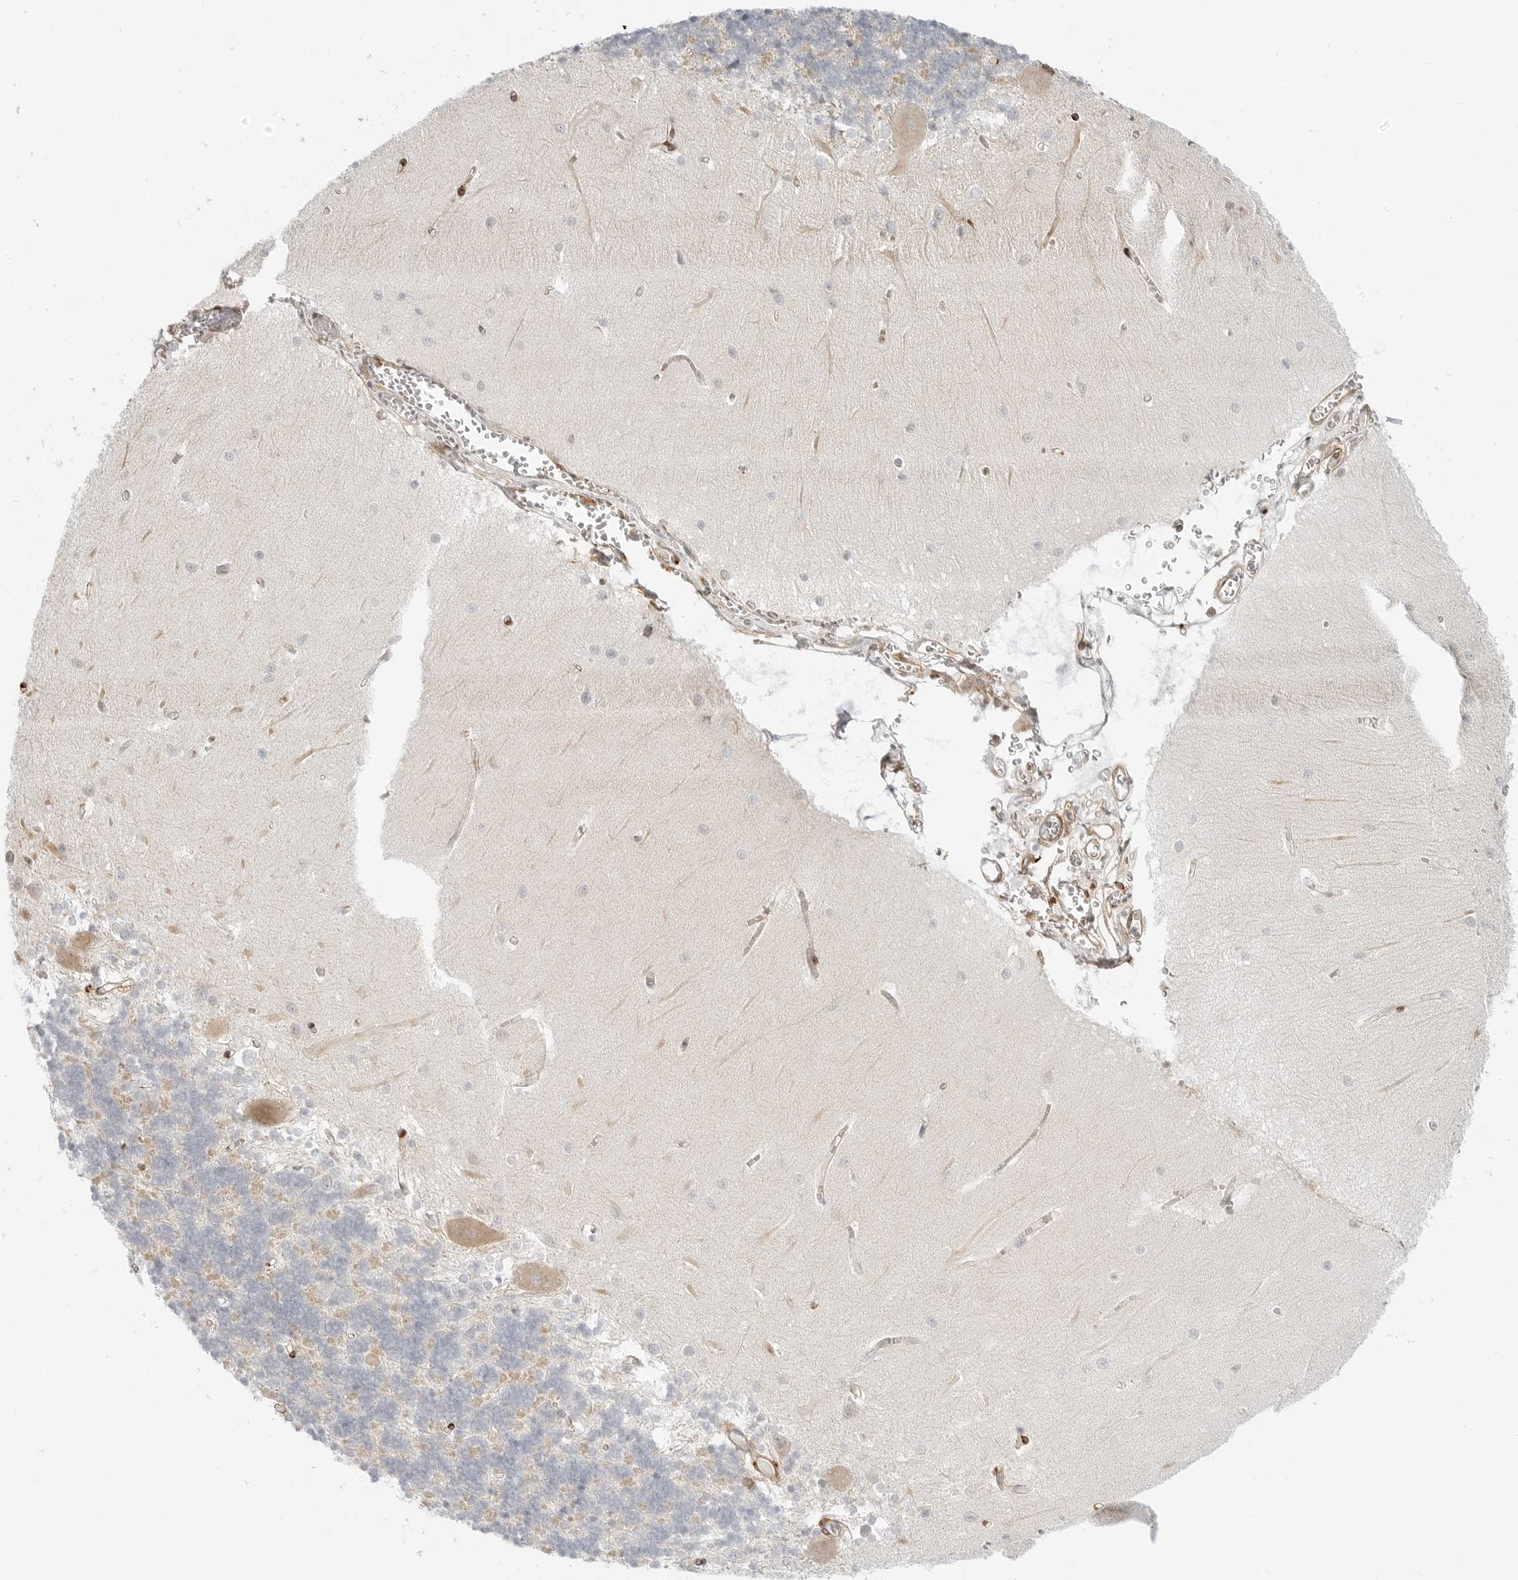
{"staining": {"intensity": "weak", "quantity": "25%-75%", "location": "cytoplasmic/membranous"}, "tissue": "cerebellum", "cell_type": "Cells in granular layer", "image_type": "normal", "snomed": [{"axis": "morphology", "description": "Normal tissue, NOS"}, {"axis": "topography", "description": "Cerebellum"}], "caption": "Approximately 25%-75% of cells in granular layer in unremarkable human cerebellum exhibit weak cytoplasmic/membranous protein staining as visualized by brown immunohistochemical staining.", "gene": "C1QTNF1", "patient": {"sex": "male", "age": 37}}